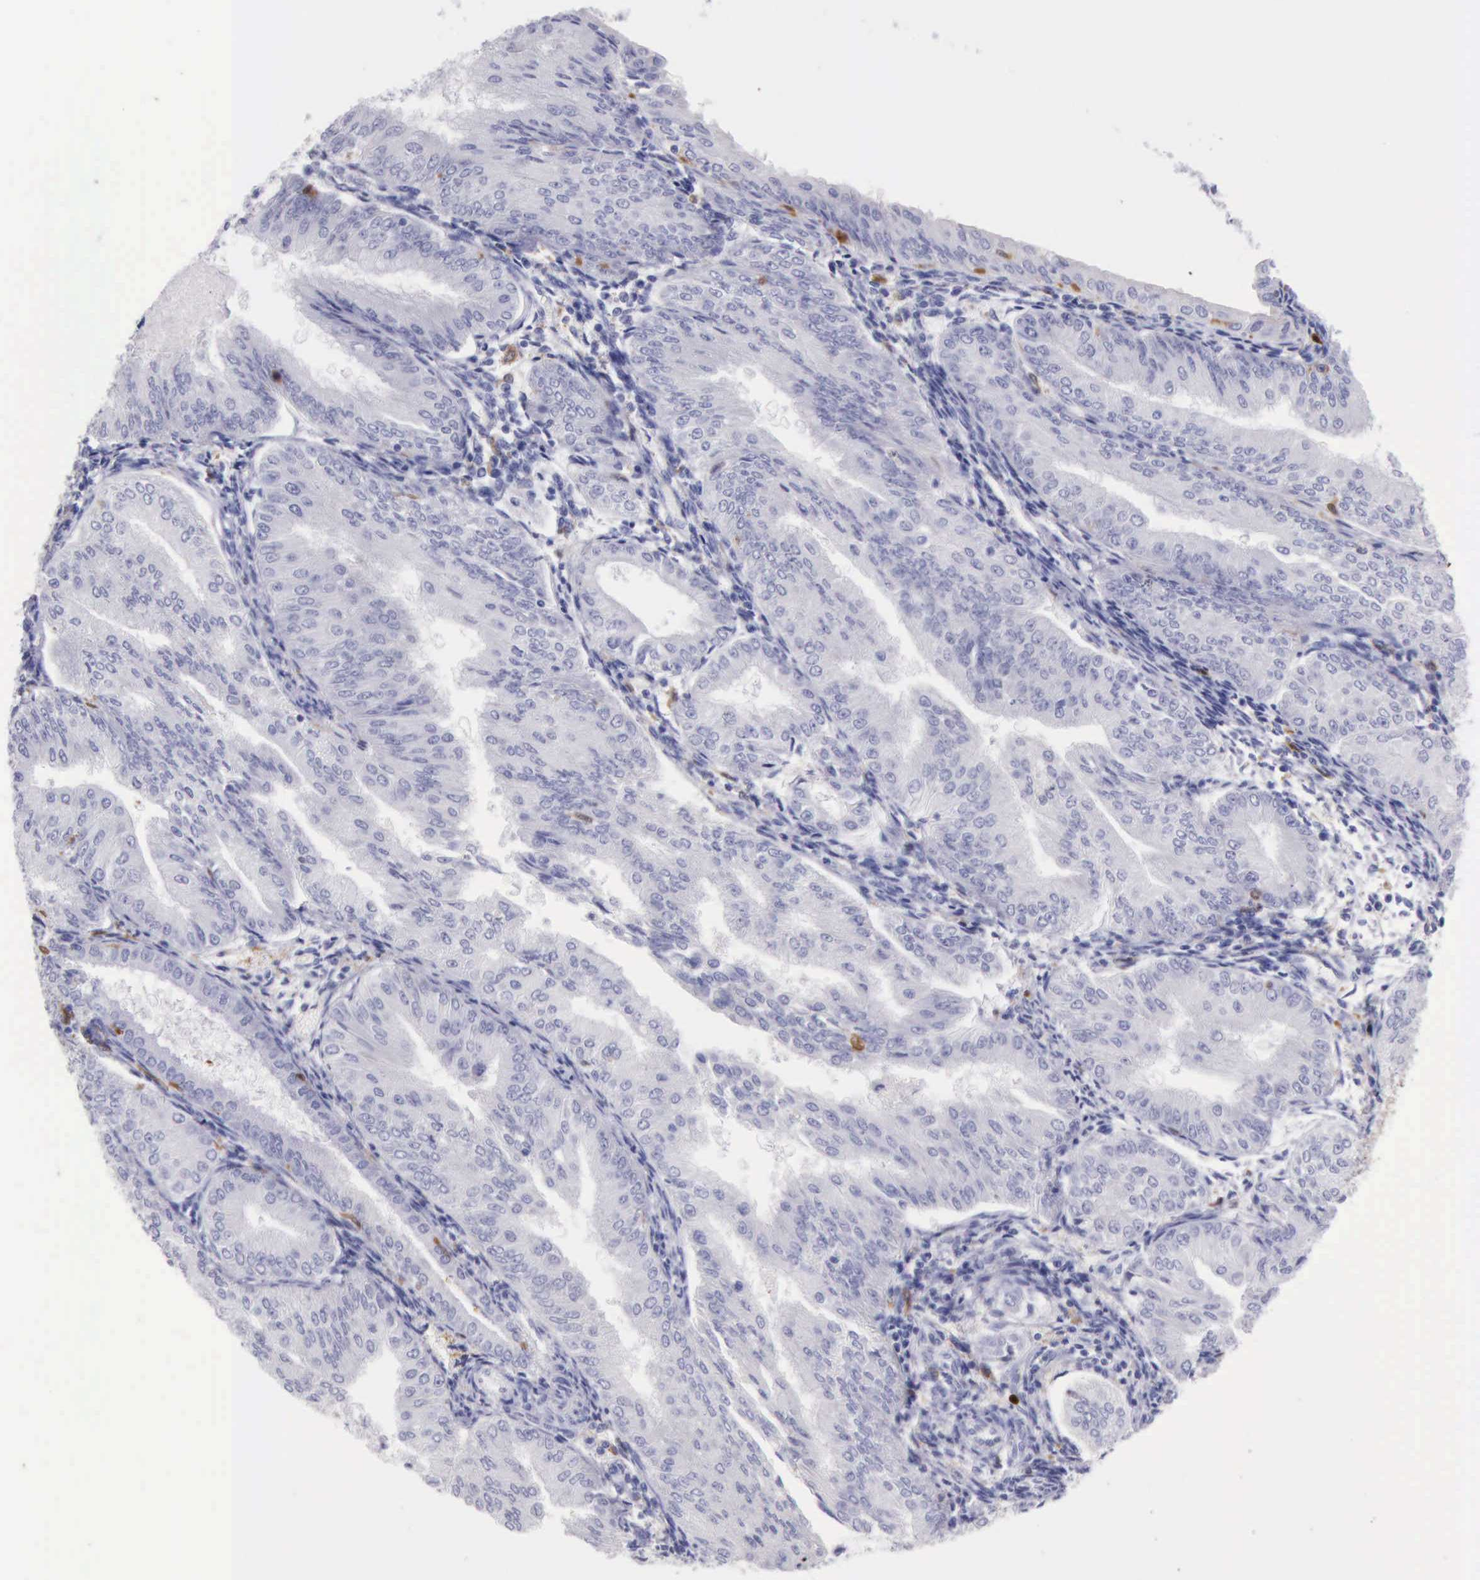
{"staining": {"intensity": "negative", "quantity": "none", "location": "none"}, "tissue": "endometrial cancer", "cell_type": "Tumor cells", "image_type": "cancer", "snomed": [{"axis": "morphology", "description": "Adenocarcinoma, NOS"}, {"axis": "topography", "description": "Endometrium"}], "caption": "This image is of endometrial cancer stained with IHC to label a protein in brown with the nuclei are counter-stained blue. There is no staining in tumor cells. The staining is performed using DAB brown chromogen with nuclei counter-stained in using hematoxylin.", "gene": "CSTA", "patient": {"sex": "female", "age": 53}}